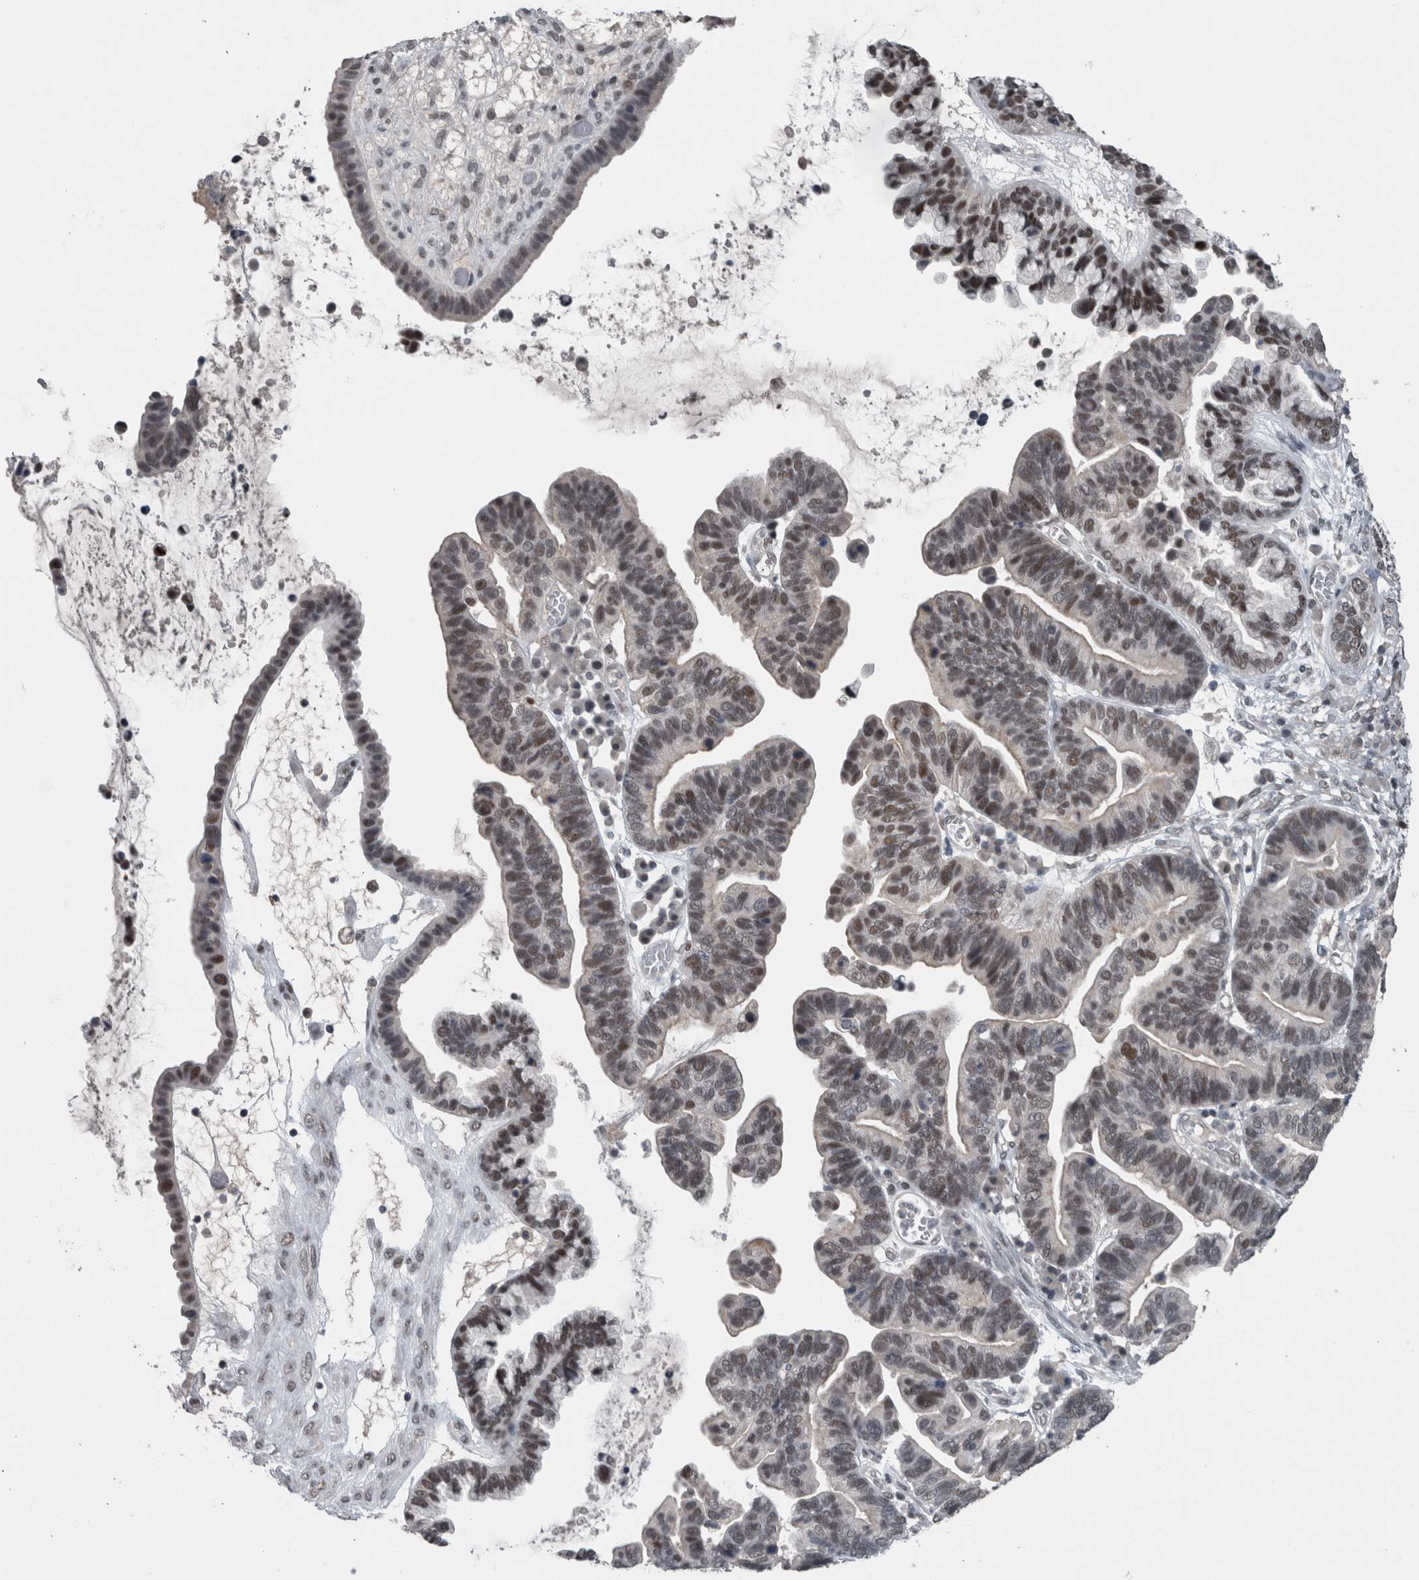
{"staining": {"intensity": "moderate", "quantity": "25%-75%", "location": "nuclear"}, "tissue": "ovarian cancer", "cell_type": "Tumor cells", "image_type": "cancer", "snomed": [{"axis": "morphology", "description": "Cystadenocarcinoma, serous, NOS"}, {"axis": "topography", "description": "Ovary"}], "caption": "IHC histopathology image of neoplastic tissue: human ovarian cancer (serous cystadenocarcinoma) stained using immunohistochemistry reveals medium levels of moderate protein expression localized specifically in the nuclear of tumor cells, appearing as a nuclear brown color.", "gene": "ZBTB21", "patient": {"sex": "female", "age": 56}}